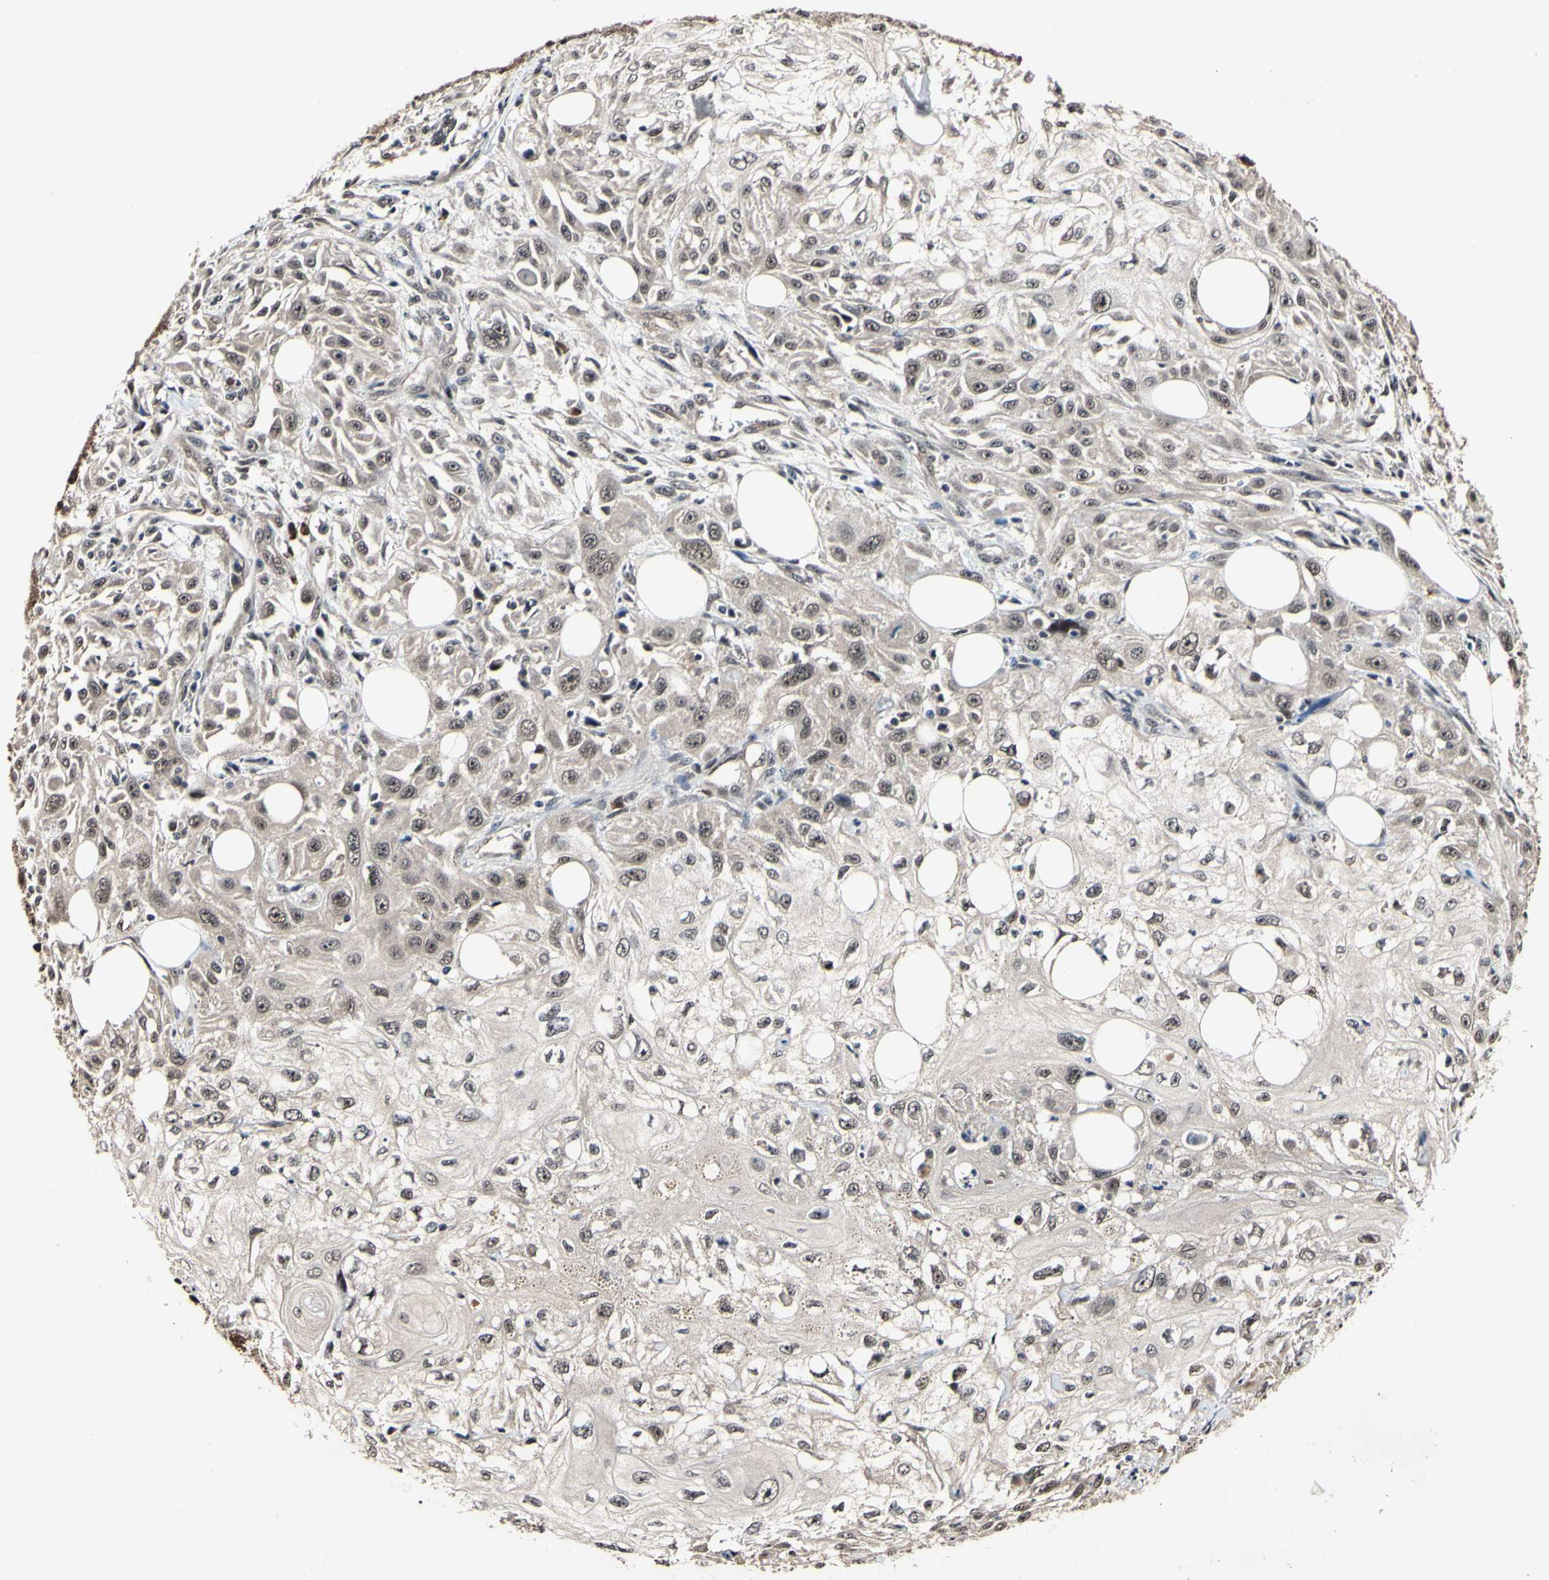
{"staining": {"intensity": "weak", "quantity": ">75%", "location": "cytoplasmic/membranous,nuclear"}, "tissue": "skin cancer", "cell_type": "Tumor cells", "image_type": "cancer", "snomed": [{"axis": "morphology", "description": "Squamous cell carcinoma, NOS"}, {"axis": "topography", "description": "Skin"}], "caption": "The histopathology image shows staining of skin squamous cell carcinoma, revealing weak cytoplasmic/membranous and nuclear protein staining (brown color) within tumor cells.", "gene": "PSMD10", "patient": {"sex": "male", "age": 75}}